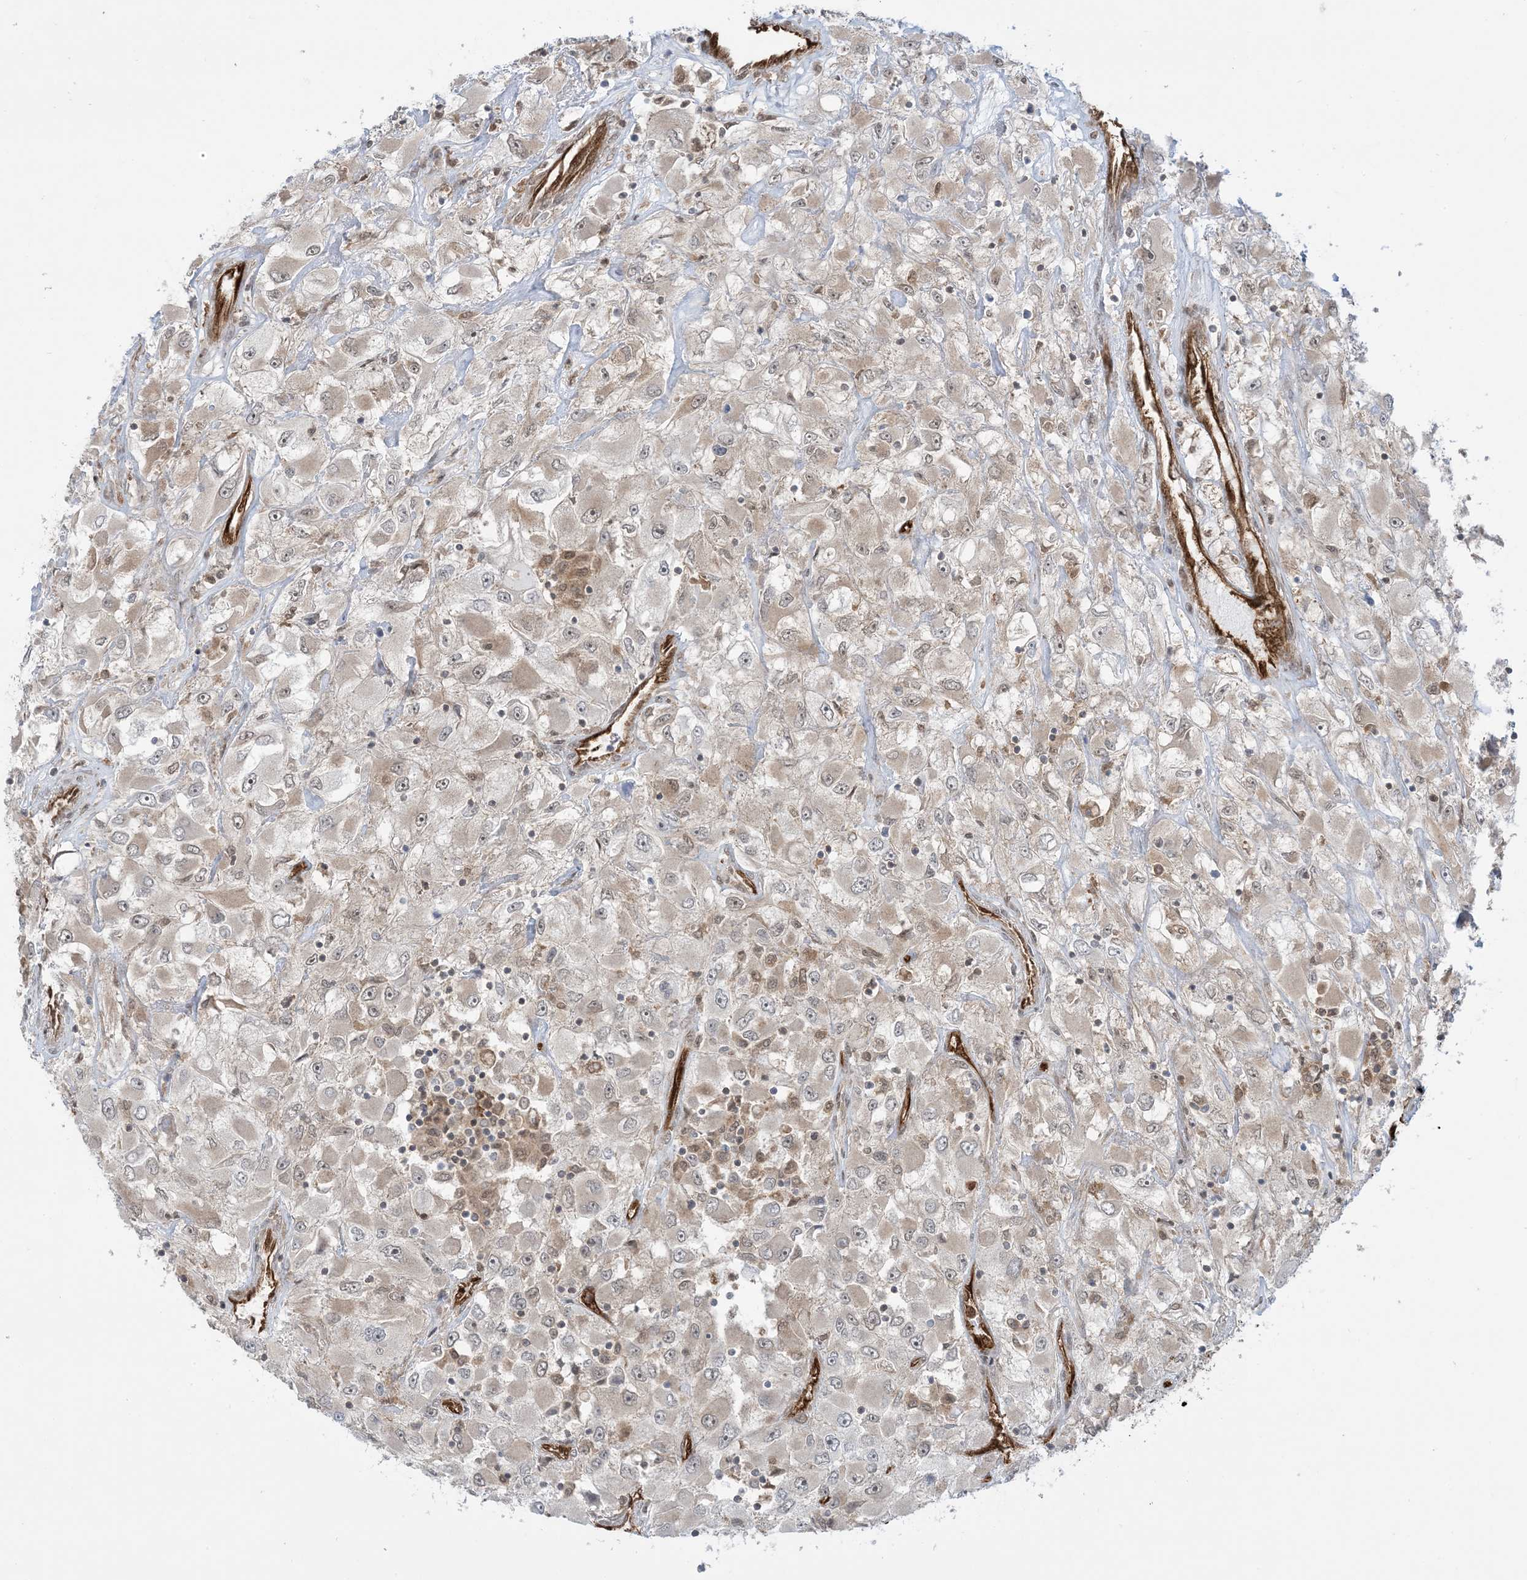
{"staining": {"intensity": "weak", "quantity": "25%-75%", "location": "cytoplasmic/membranous"}, "tissue": "renal cancer", "cell_type": "Tumor cells", "image_type": "cancer", "snomed": [{"axis": "morphology", "description": "Adenocarcinoma, NOS"}, {"axis": "topography", "description": "Kidney"}], "caption": "Protein expression analysis of human renal adenocarcinoma reveals weak cytoplasmic/membranous expression in approximately 25%-75% of tumor cells. The staining is performed using DAB (3,3'-diaminobenzidine) brown chromogen to label protein expression. The nuclei are counter-stained blue using hematoxylin.", "gene": "PPM1F", "patient": {"sex": "female", "age": 52}}